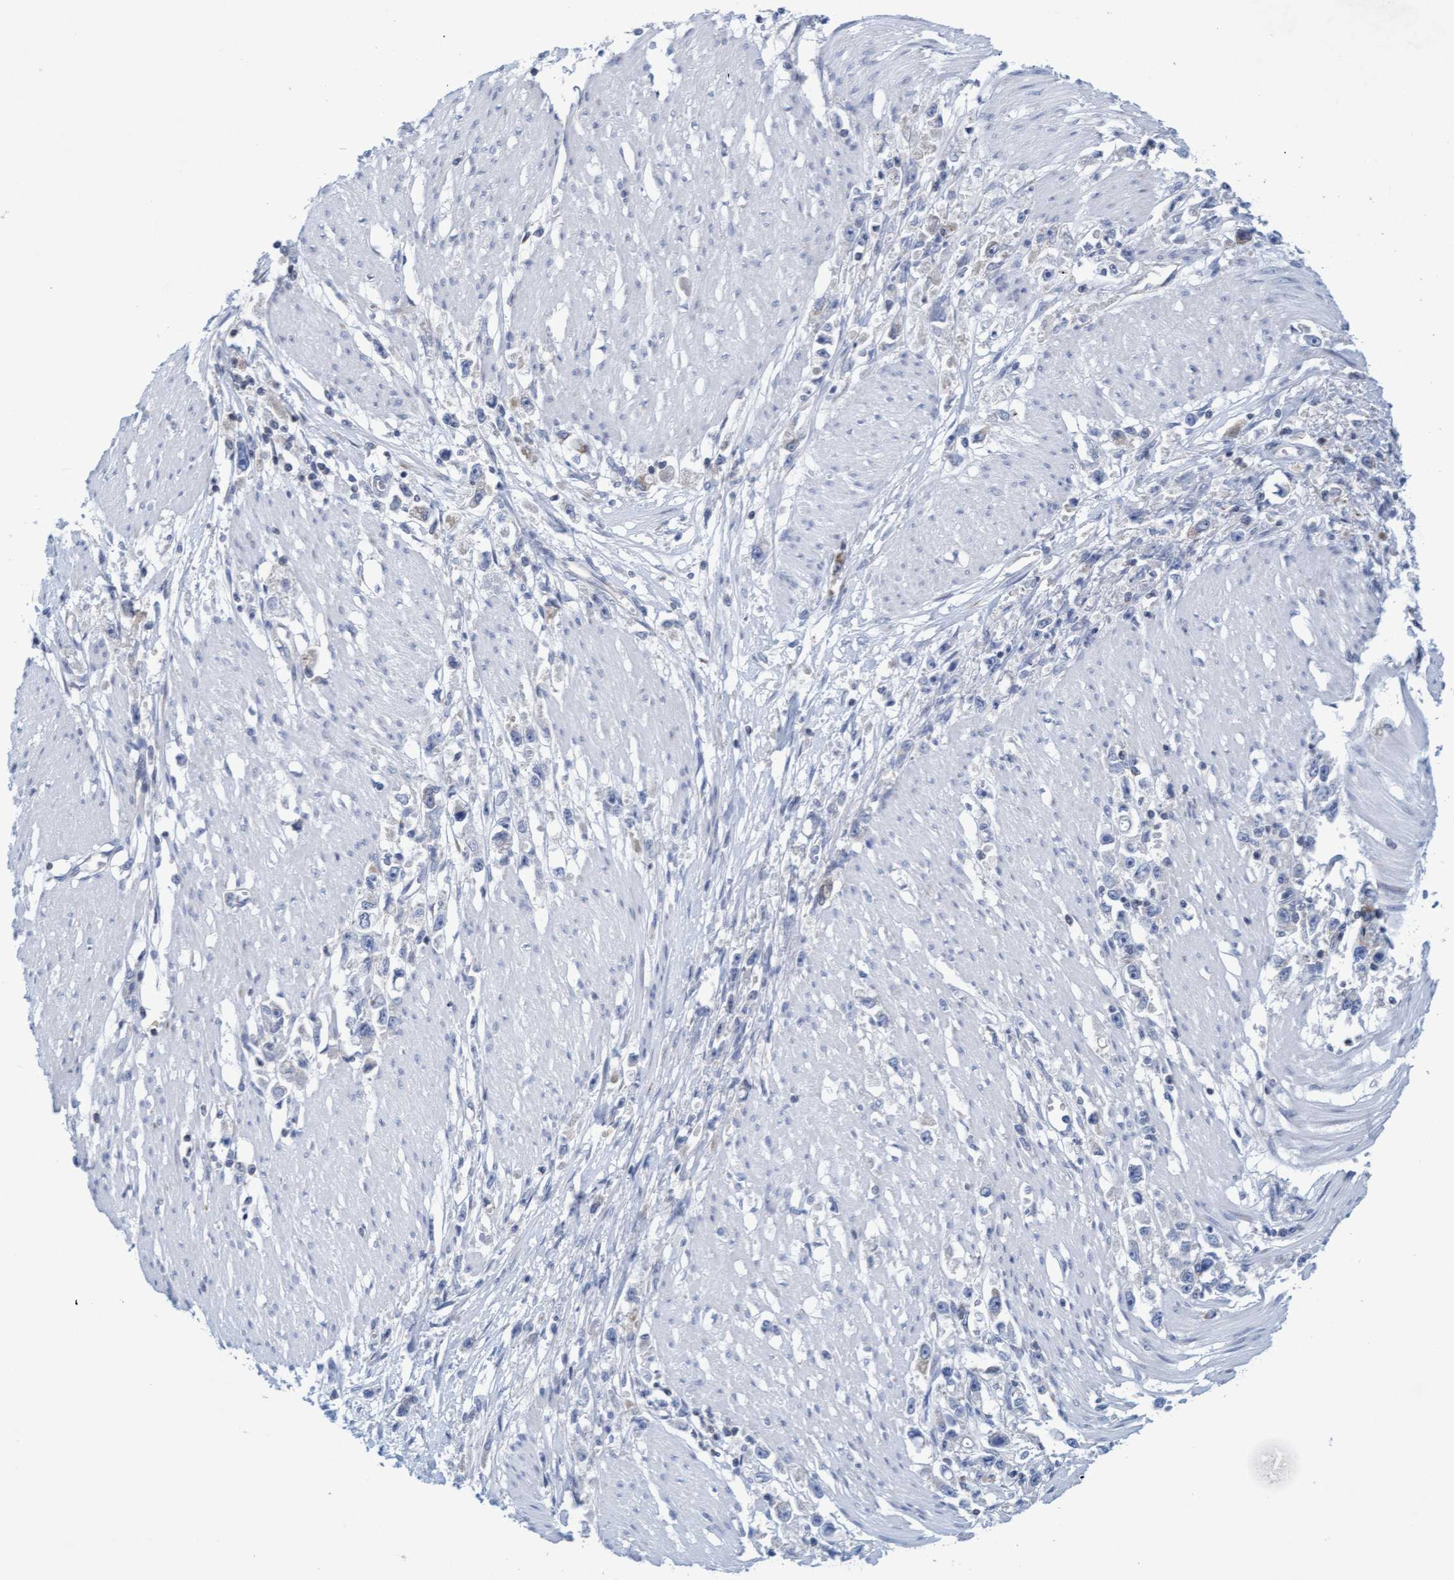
{"staining": {"intensity": "negative", "quantity": "none", "location": "none"}, "tissue": "stomach cancer", "cell_type": "Tumor cells", "image_type": "cancer", "snomed": [{"axis": "morphology", "description": "Adenocarcinoma, NOS"}, {"axis": "topography", "description": "Stomach"}], "caption": "This is an immunohistochemistry (IHC) micrograph of human stomach adenocarcinoma. There is no positivity in tumor cells.", "gene": "SLC28A3", "patient": {"sex": "female", "age": 59}}